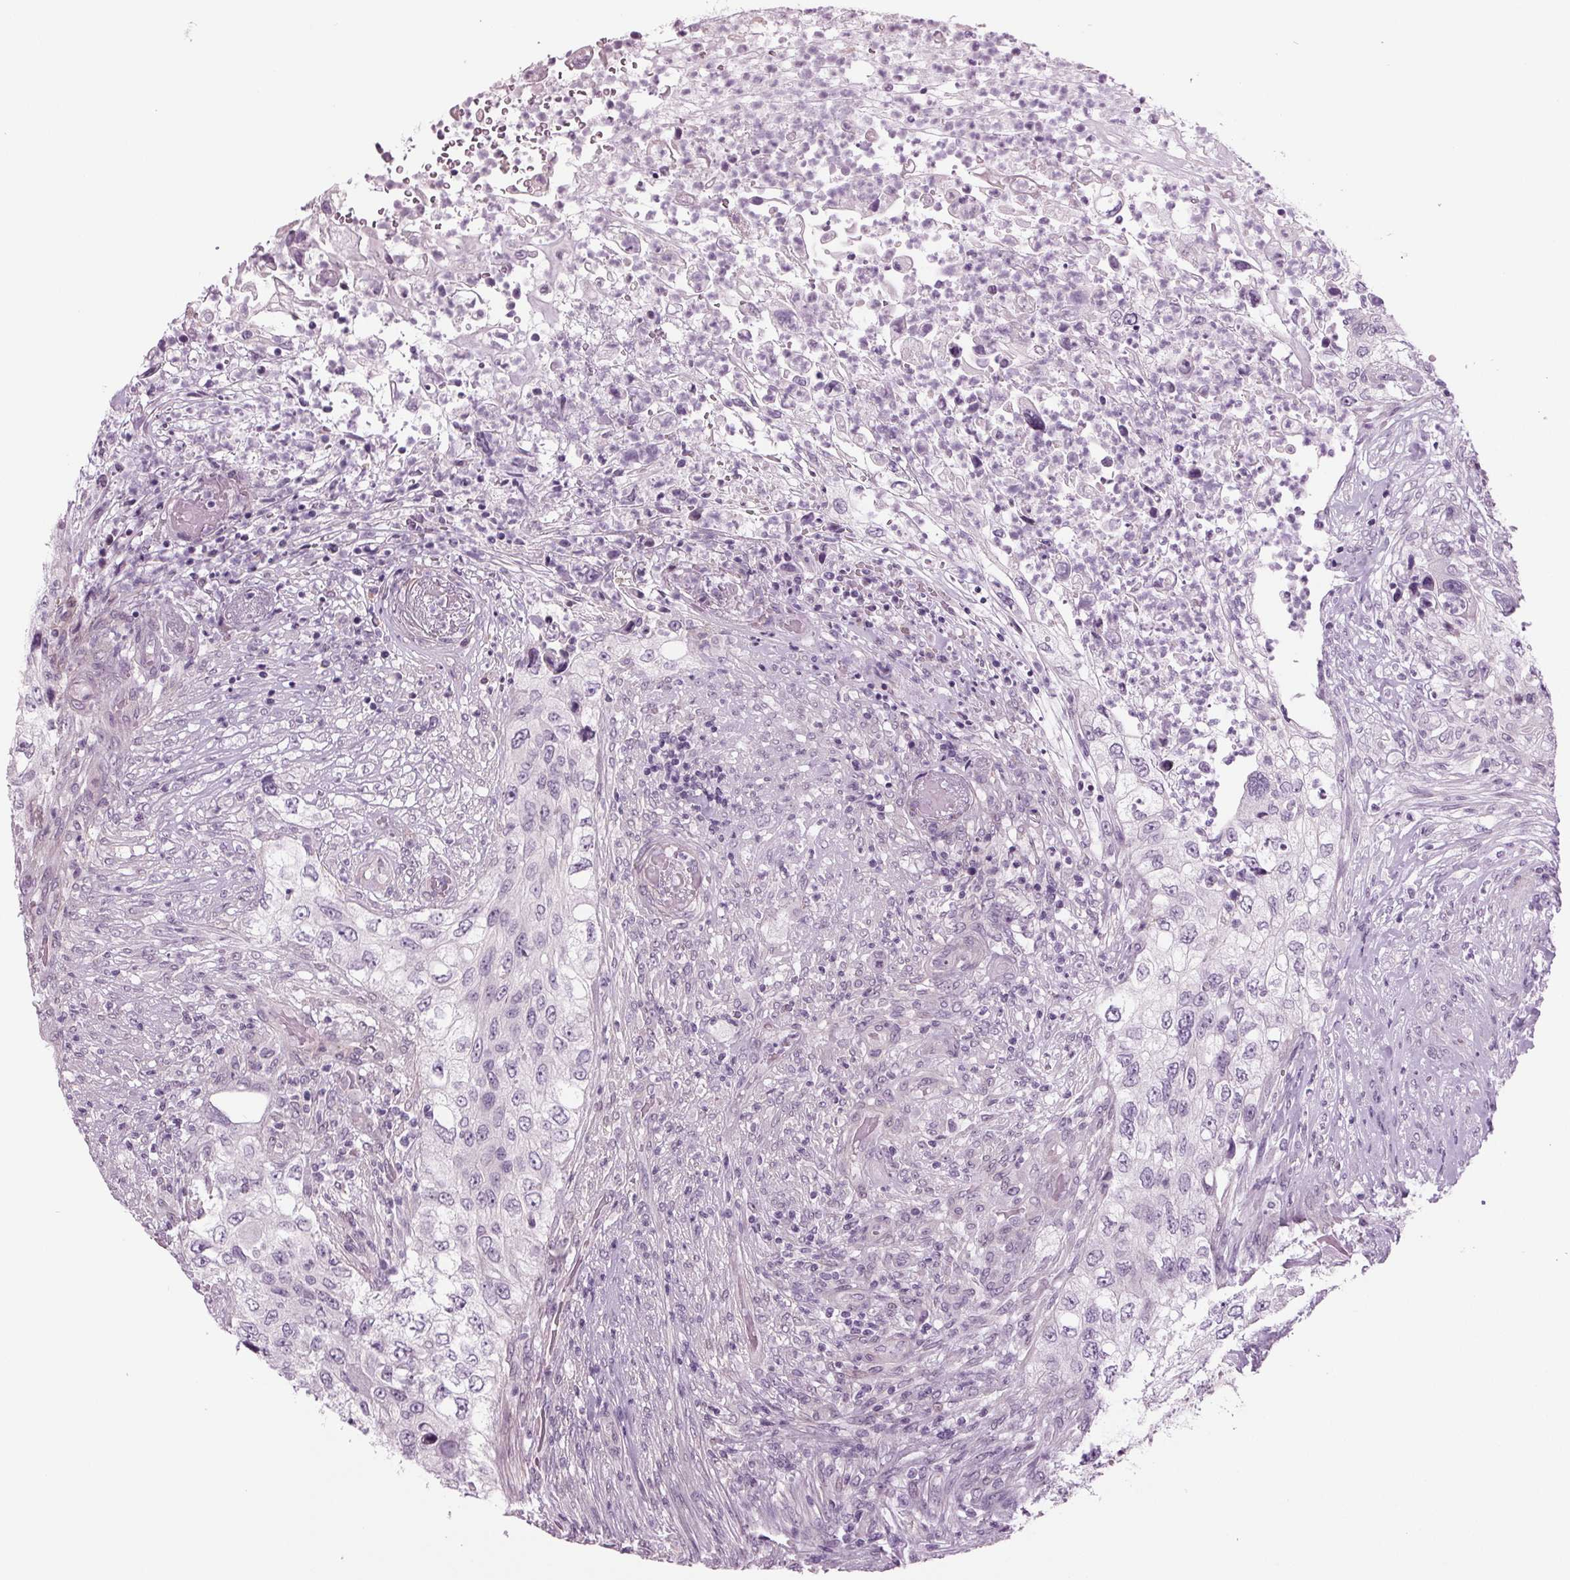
{"staining": {"intensity": "negative", "quantity": "none", "location": "none"}, "tissue": "urothelial cancer", "cell_type": "Tumor cells", "image_type": "cancer", "snomed": [{"axis": "morphology", "description": "Urothelial carcinoma, High grade"}, {"axis": "topography", "description": "Urinary bladder"}], "caption": "This is a image of immunohistochemistry (IHC) staining of urothelial cancer, which shows no expression in tumor cells.", "gene": "BHLHE22", "patient": {"sex": "female", "age": 60}}